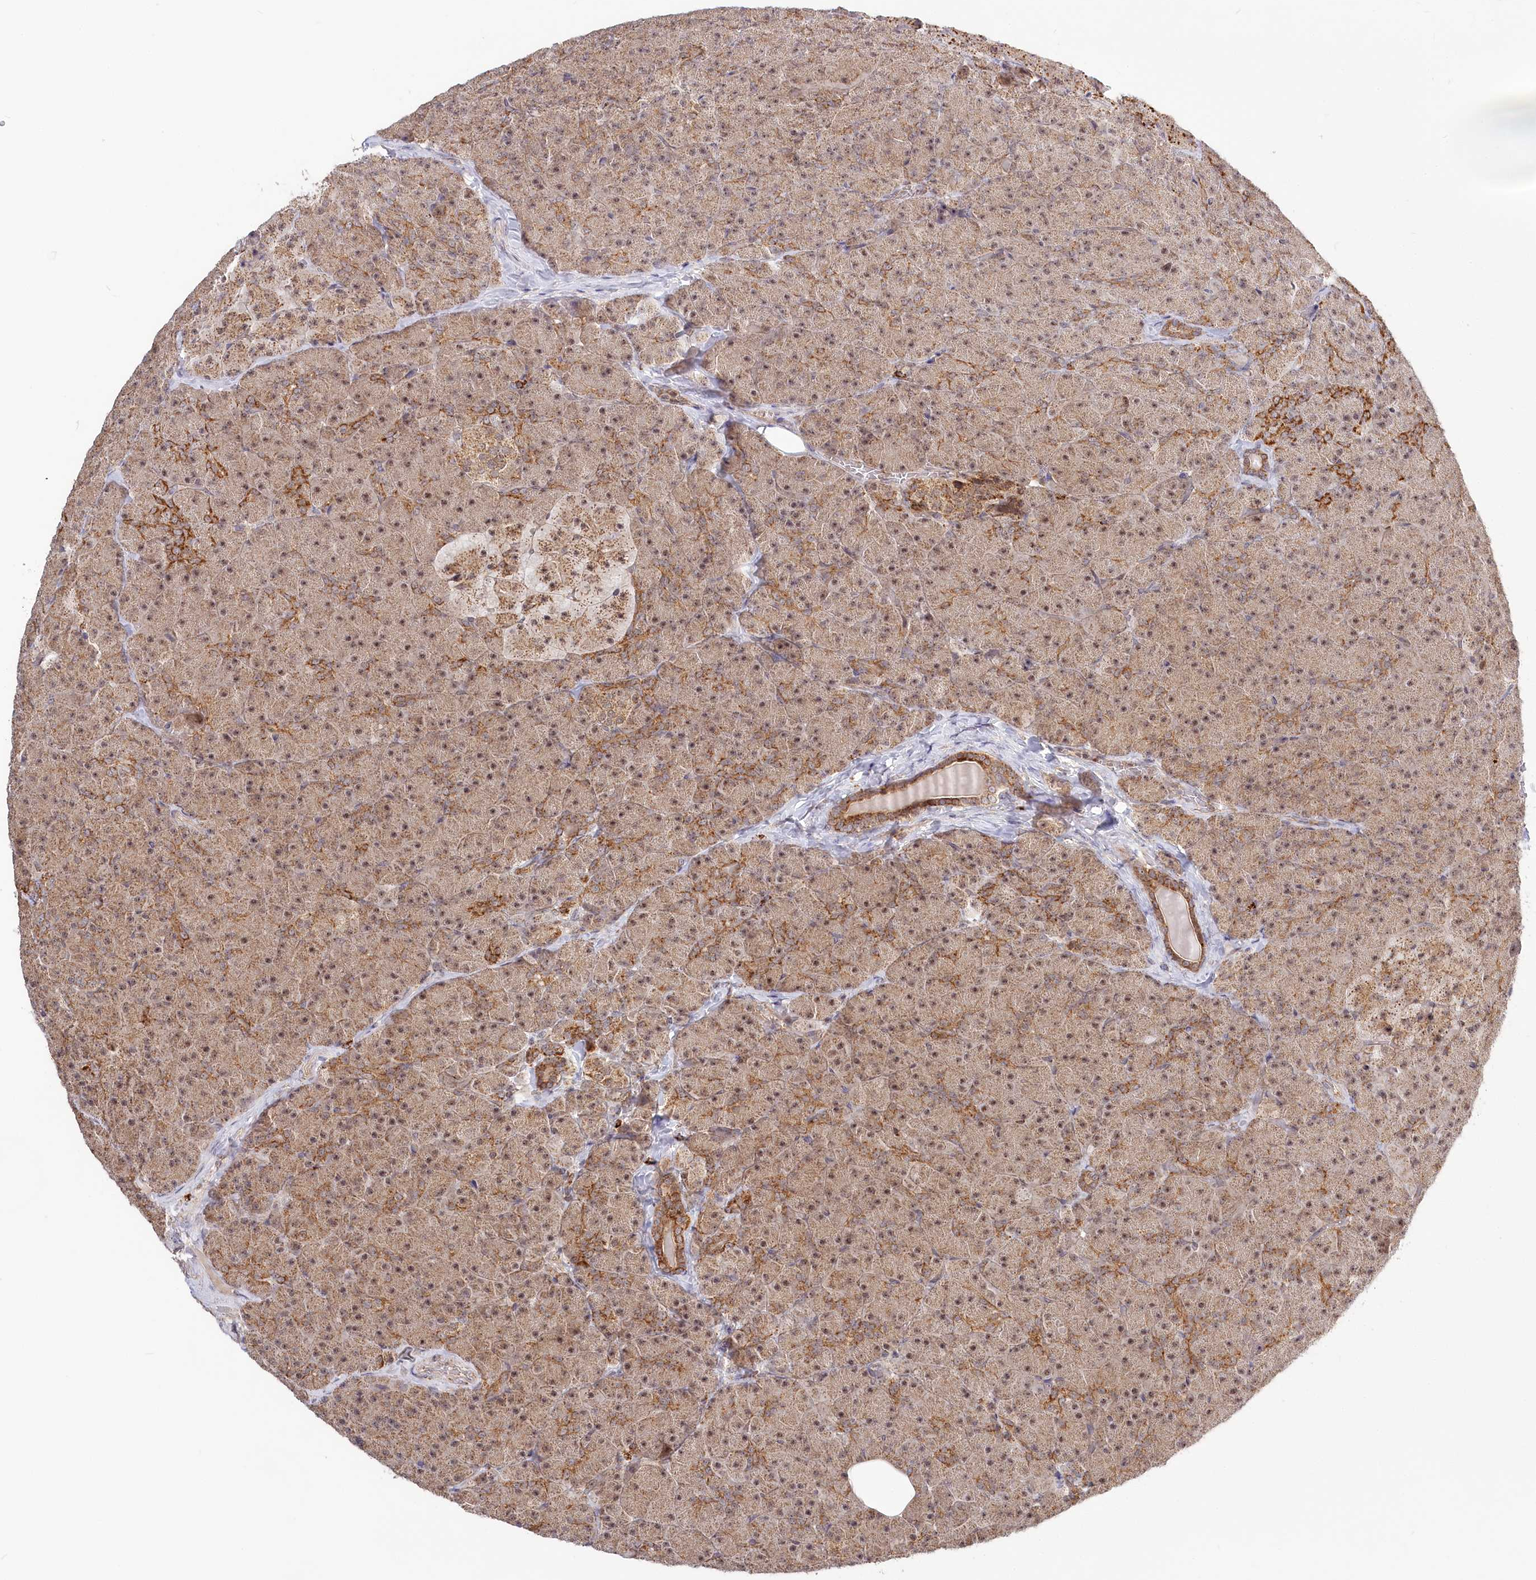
{"staining": {"intensity": "moderate", "quantity": ">75%", "location": "cytoplasmic/membranous,nuclear"}, "tissue": "pancreas", "cell_type": "Exocrine glandular cells", "image_type": "normal", "snomed": [{"axis": "morphology", "description": "Normal tissue, NOS"}, {"axis": "topography", "description": "Pancreas"}], "caption": "Protein staining by immunohistochemistry exhibits moderate cytoplasmic/membranous,nuclear positivity in approximately >75% of exocrine glandular cells in unremarkable pancreas.", "gene": "RTN4IP1", "patient": {"sex": "male", "age": 36}}